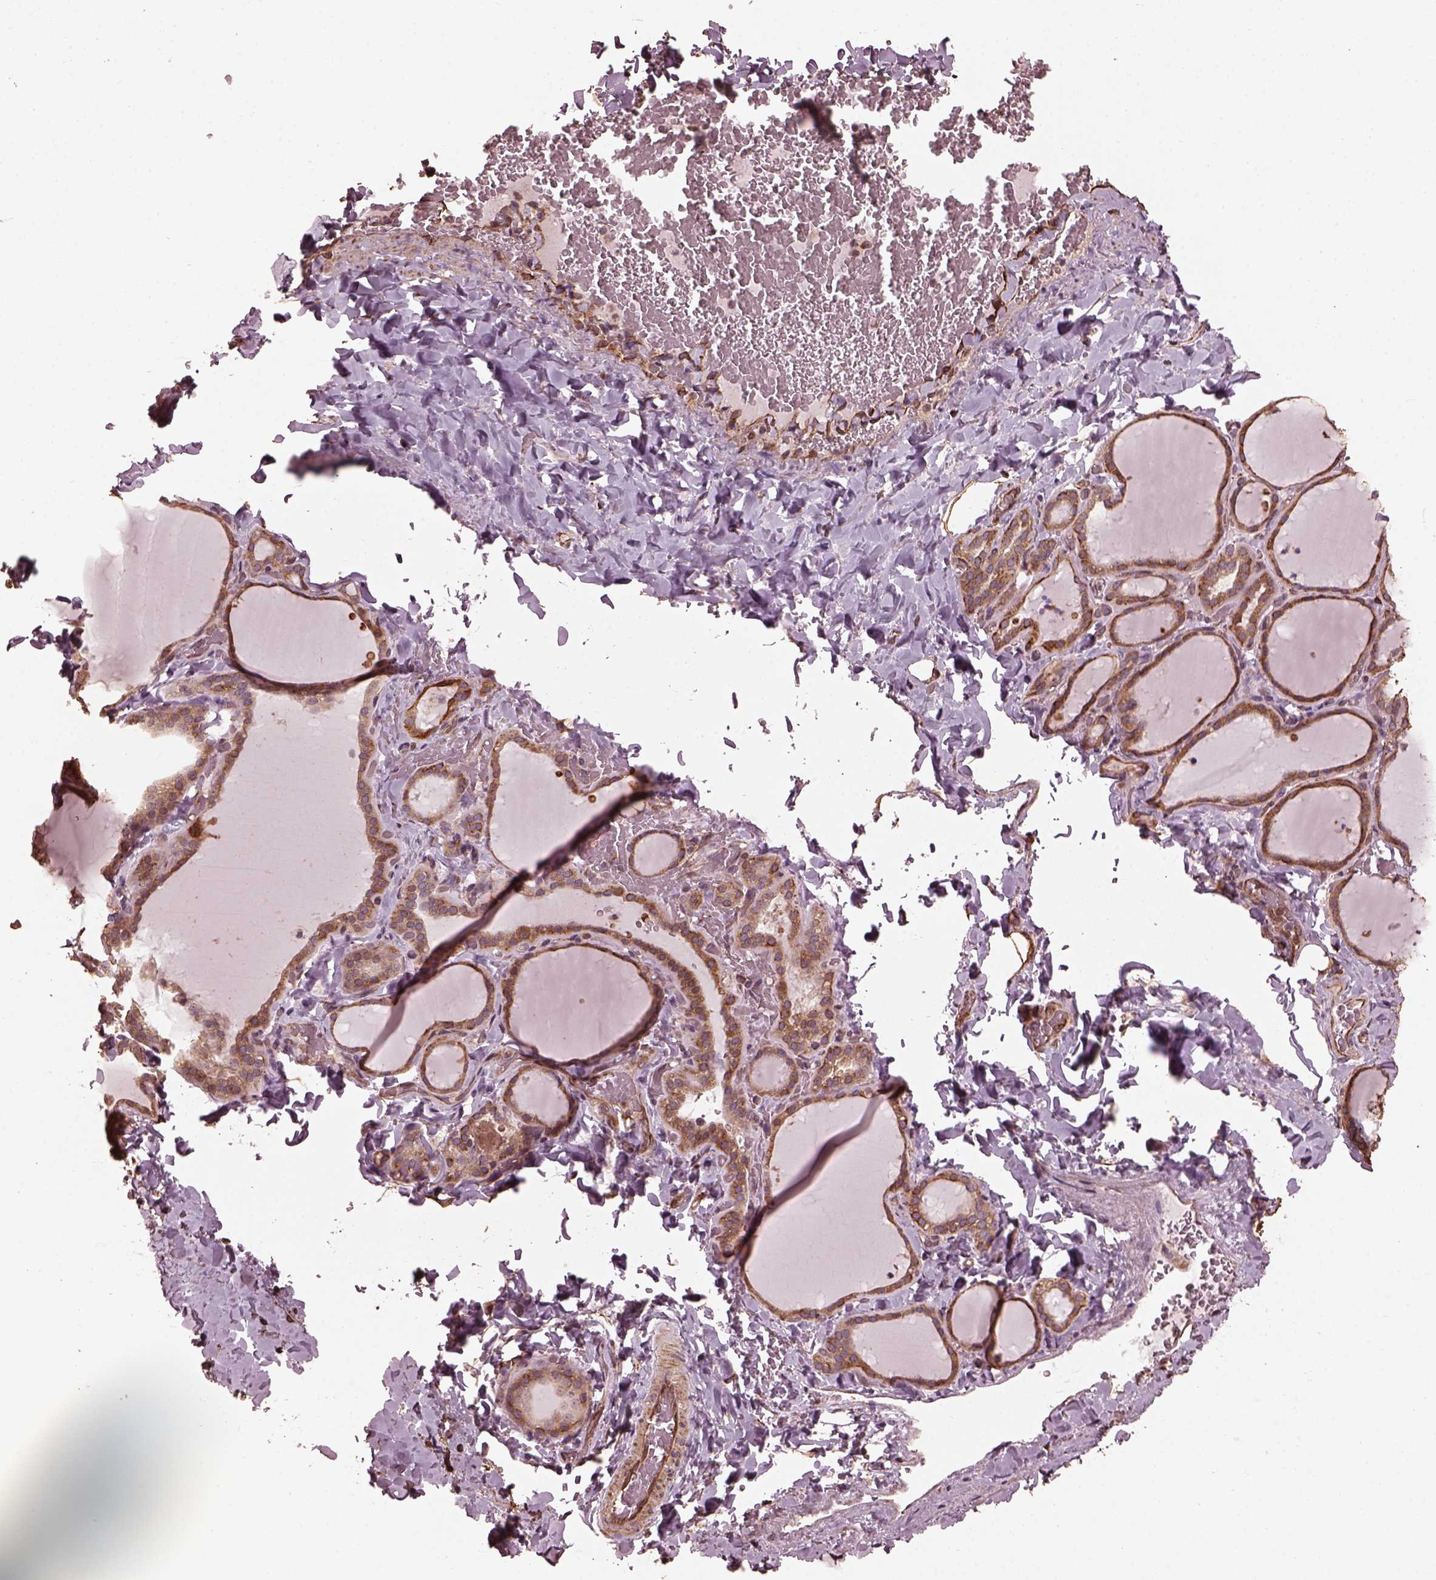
{"staining": {"intensity": "moderate", "quantity": ">75%", "location": "cytoplasmic/membranous"}, "tissue": "thyroid gland", "cell_type": "Glandular cells", "image_type": "normal", "snomed": [{"axis": "morphology", "description": "Normal tissue, NOS"}, {"axis": "topography", "description": "Thyroid gland"}], "caption": "Approximately >75% of glandular cells in unremarkable human thyroid gland reveal moderate cytoplasmic/membranous protein expression as visualized by brown immunohistochemical staining.", "gene": "GTPBP1", "patient": {"sex": "female", "age": 22}}